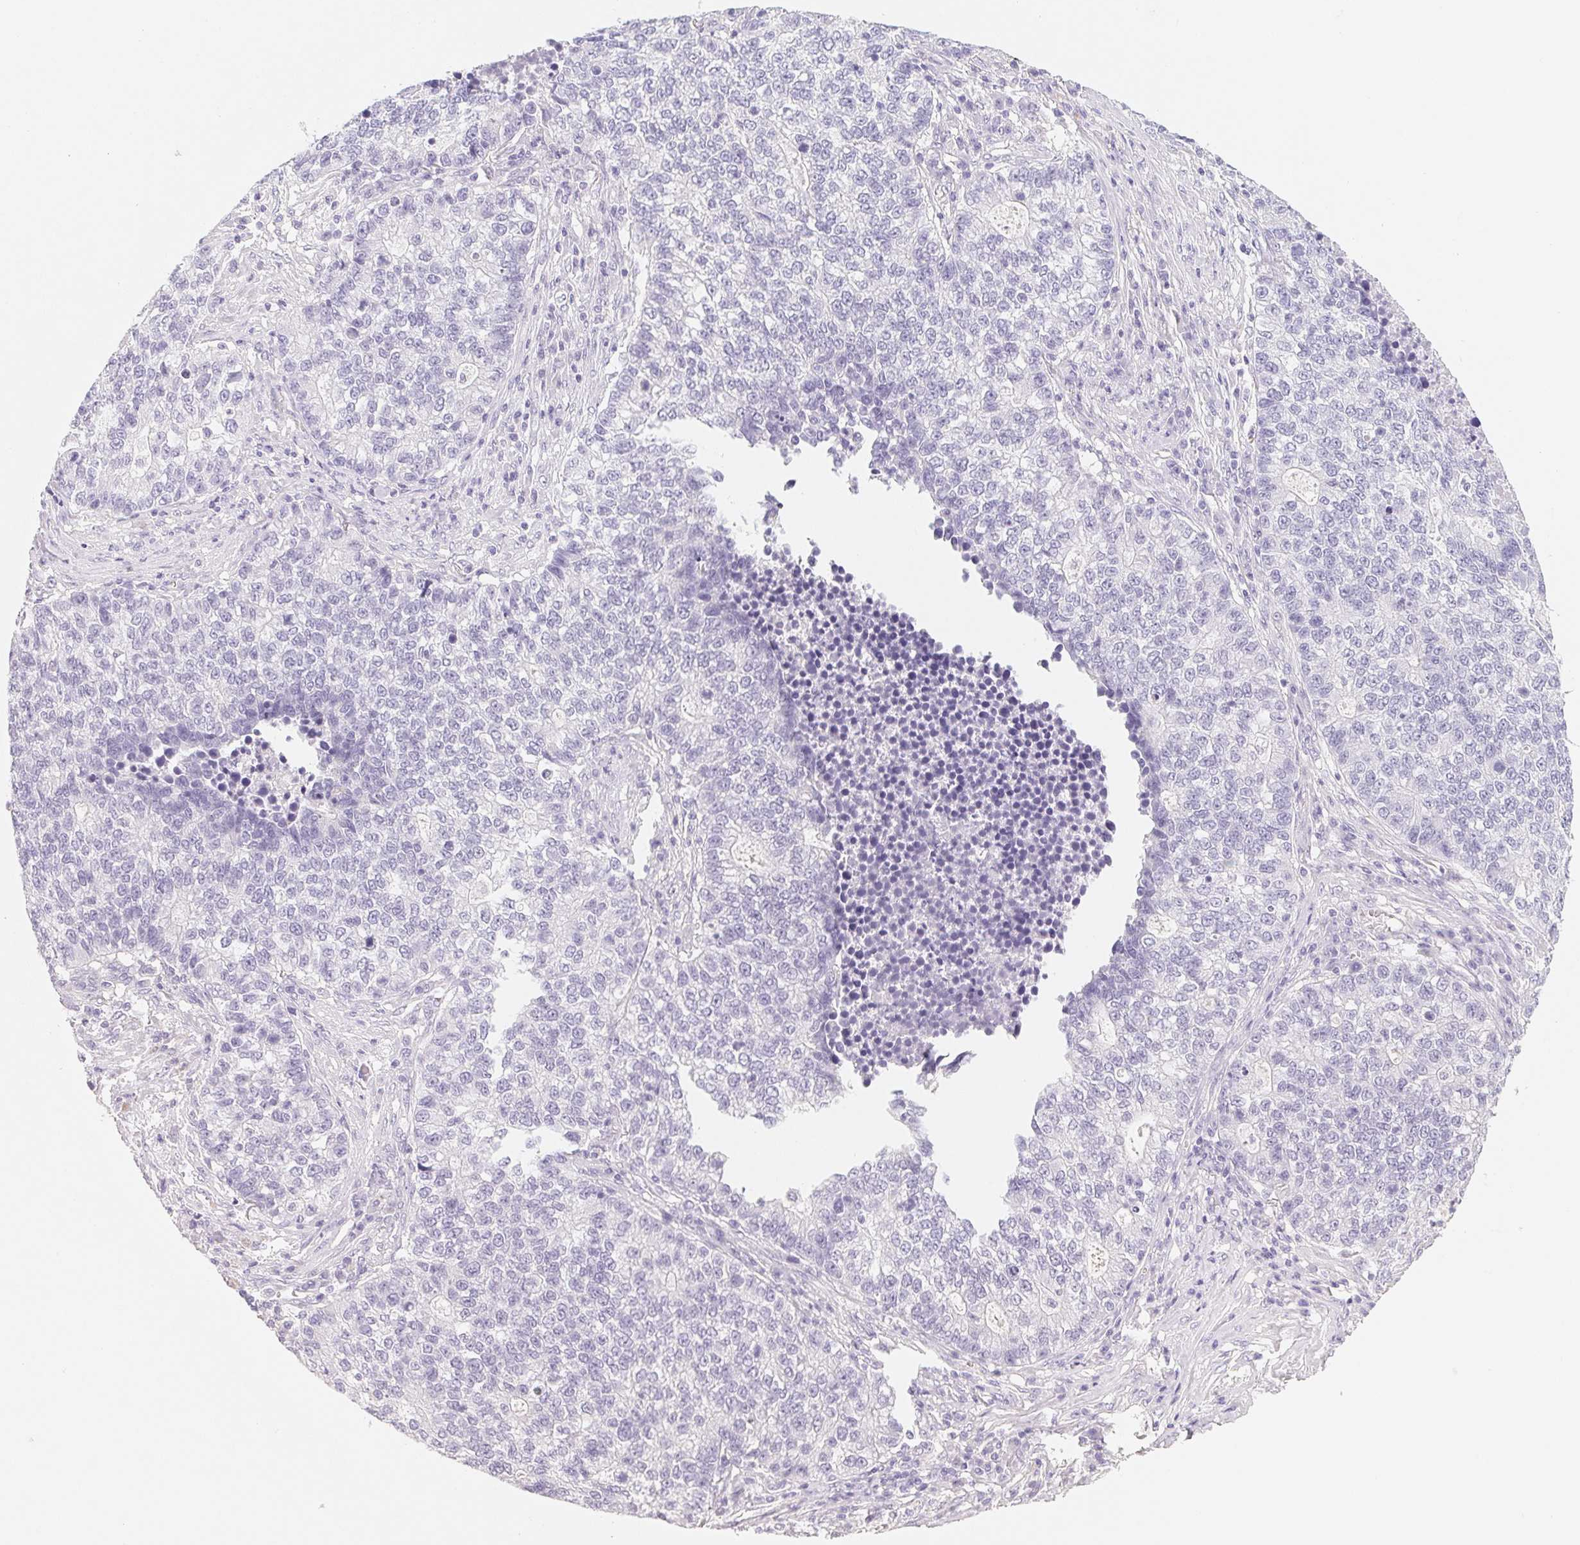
{"staining": {"intensity": "negative", "quantity": "none", "location": "none"}, "tissue": "lung cancer", "cell_type": "Tumor cells", "image_type": "cancer", "snomed": [{"axis": "morphology", "description": "Adenocarcinoma, NOS"}, {"axis": "topography", "description": "Lung"}], "caption": "This is an immunohistochemistry (IHC) photomicrograph of human adenocarcinoma (lung). There is no positivity in tumor cells.", "gene": "ACP3", "patient": {"sex": "male", "age": 57}}